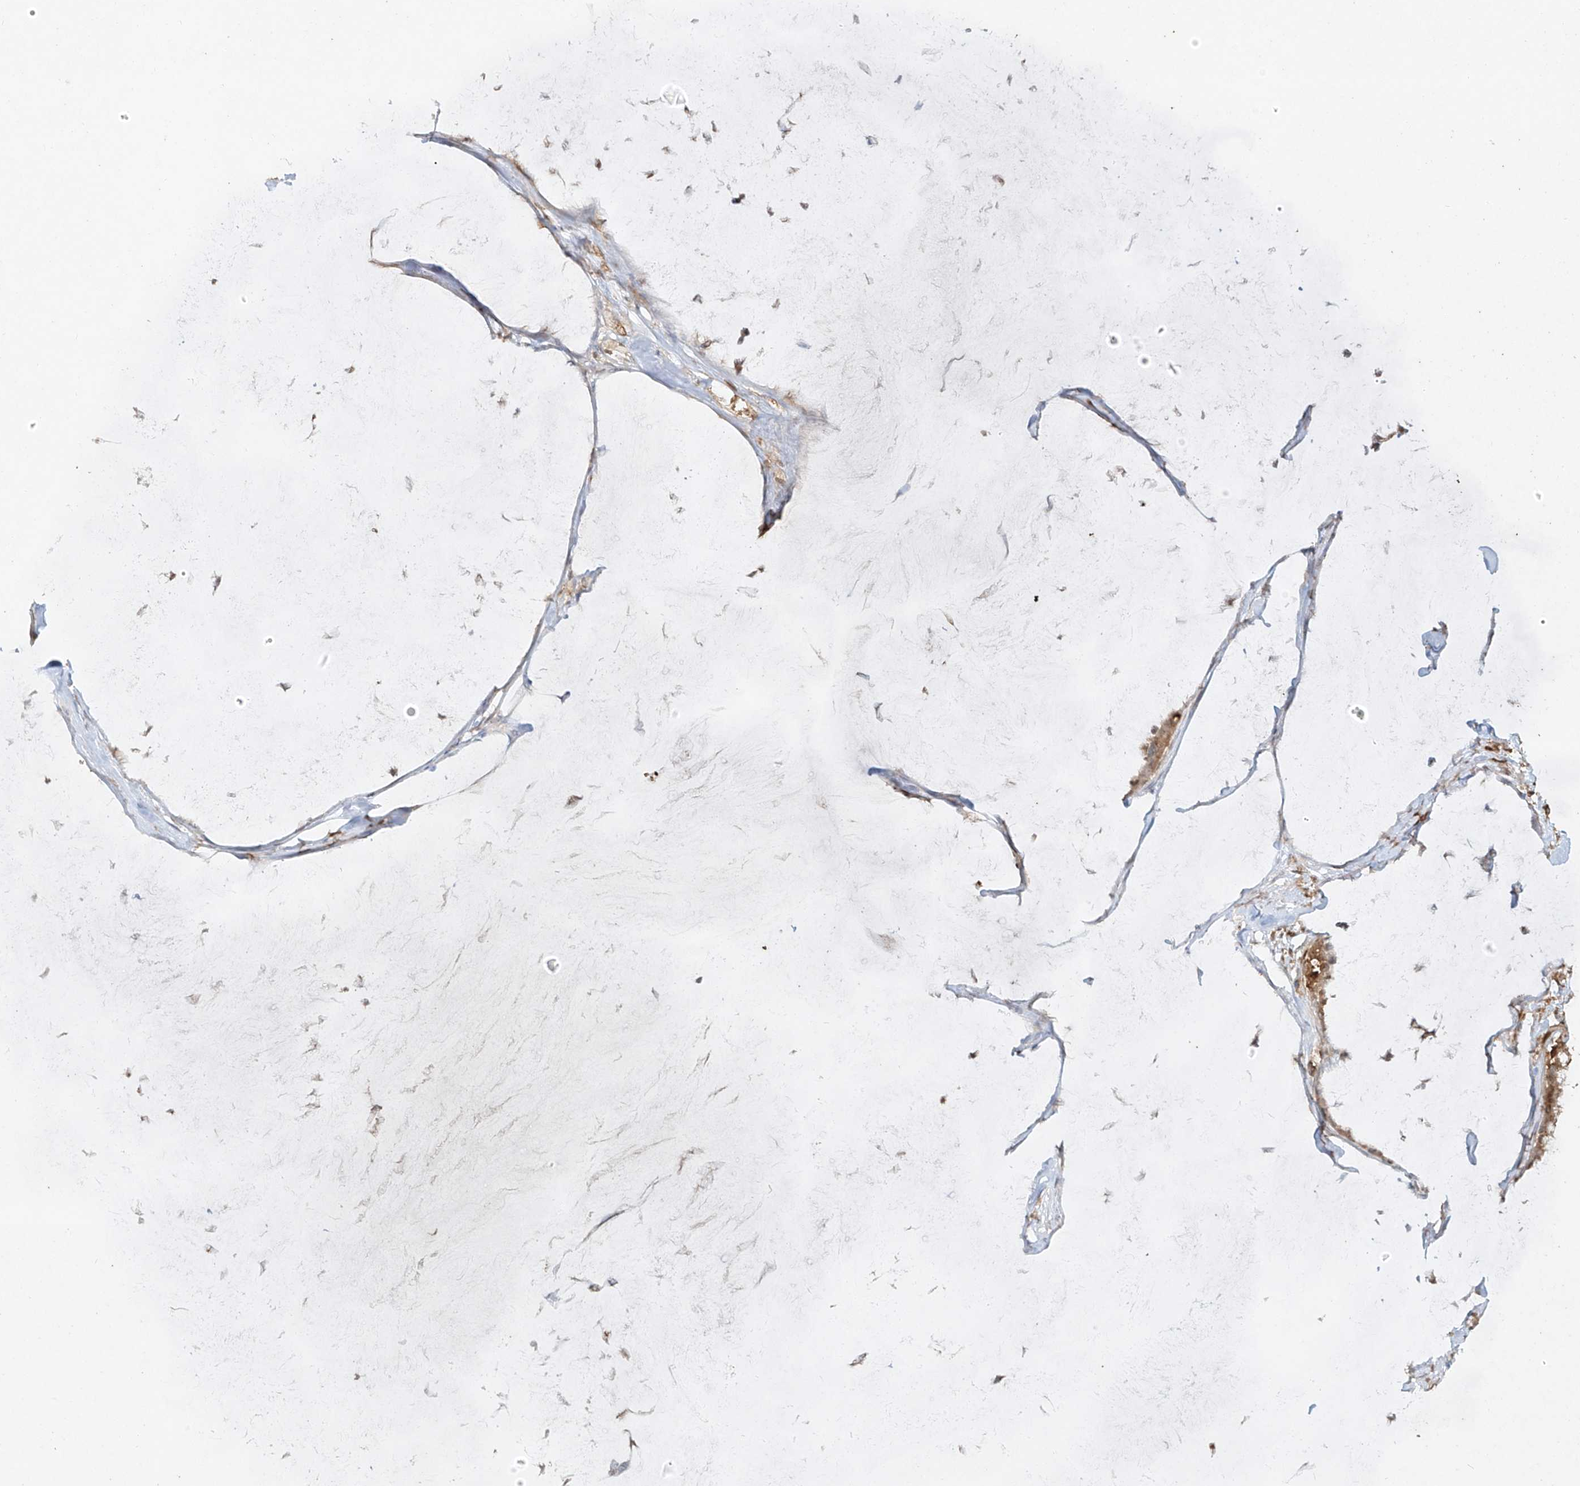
{"staining": {"intensity": "moderate", "quantity": ">75%", "location": "cytoplasmic/membranous,nuclear"}, "tissue": "pancreatic cancer", "cell_type": "Tumor cells", "image_type": "cancer", "snomed": [{"axis": "morphology", "description": "Adenocarcinoma, NOS"}, {"axis": "topography", "description": "Pancreas"}], "caption": "IHC of human pancreatic adenocarcinoma demonstrates medium levels of moderate cytoplasmic/membranous and nuclear staining in approximately >75% of tumor cells. The staining was performed using DAB (3,3'-diaminobenzidine), with brown indicating positive protein expression. Nuclei are stained blue with hematoxylin.", "gene": "TIGAR", "patient": {"sex": "male", "age": 41}}